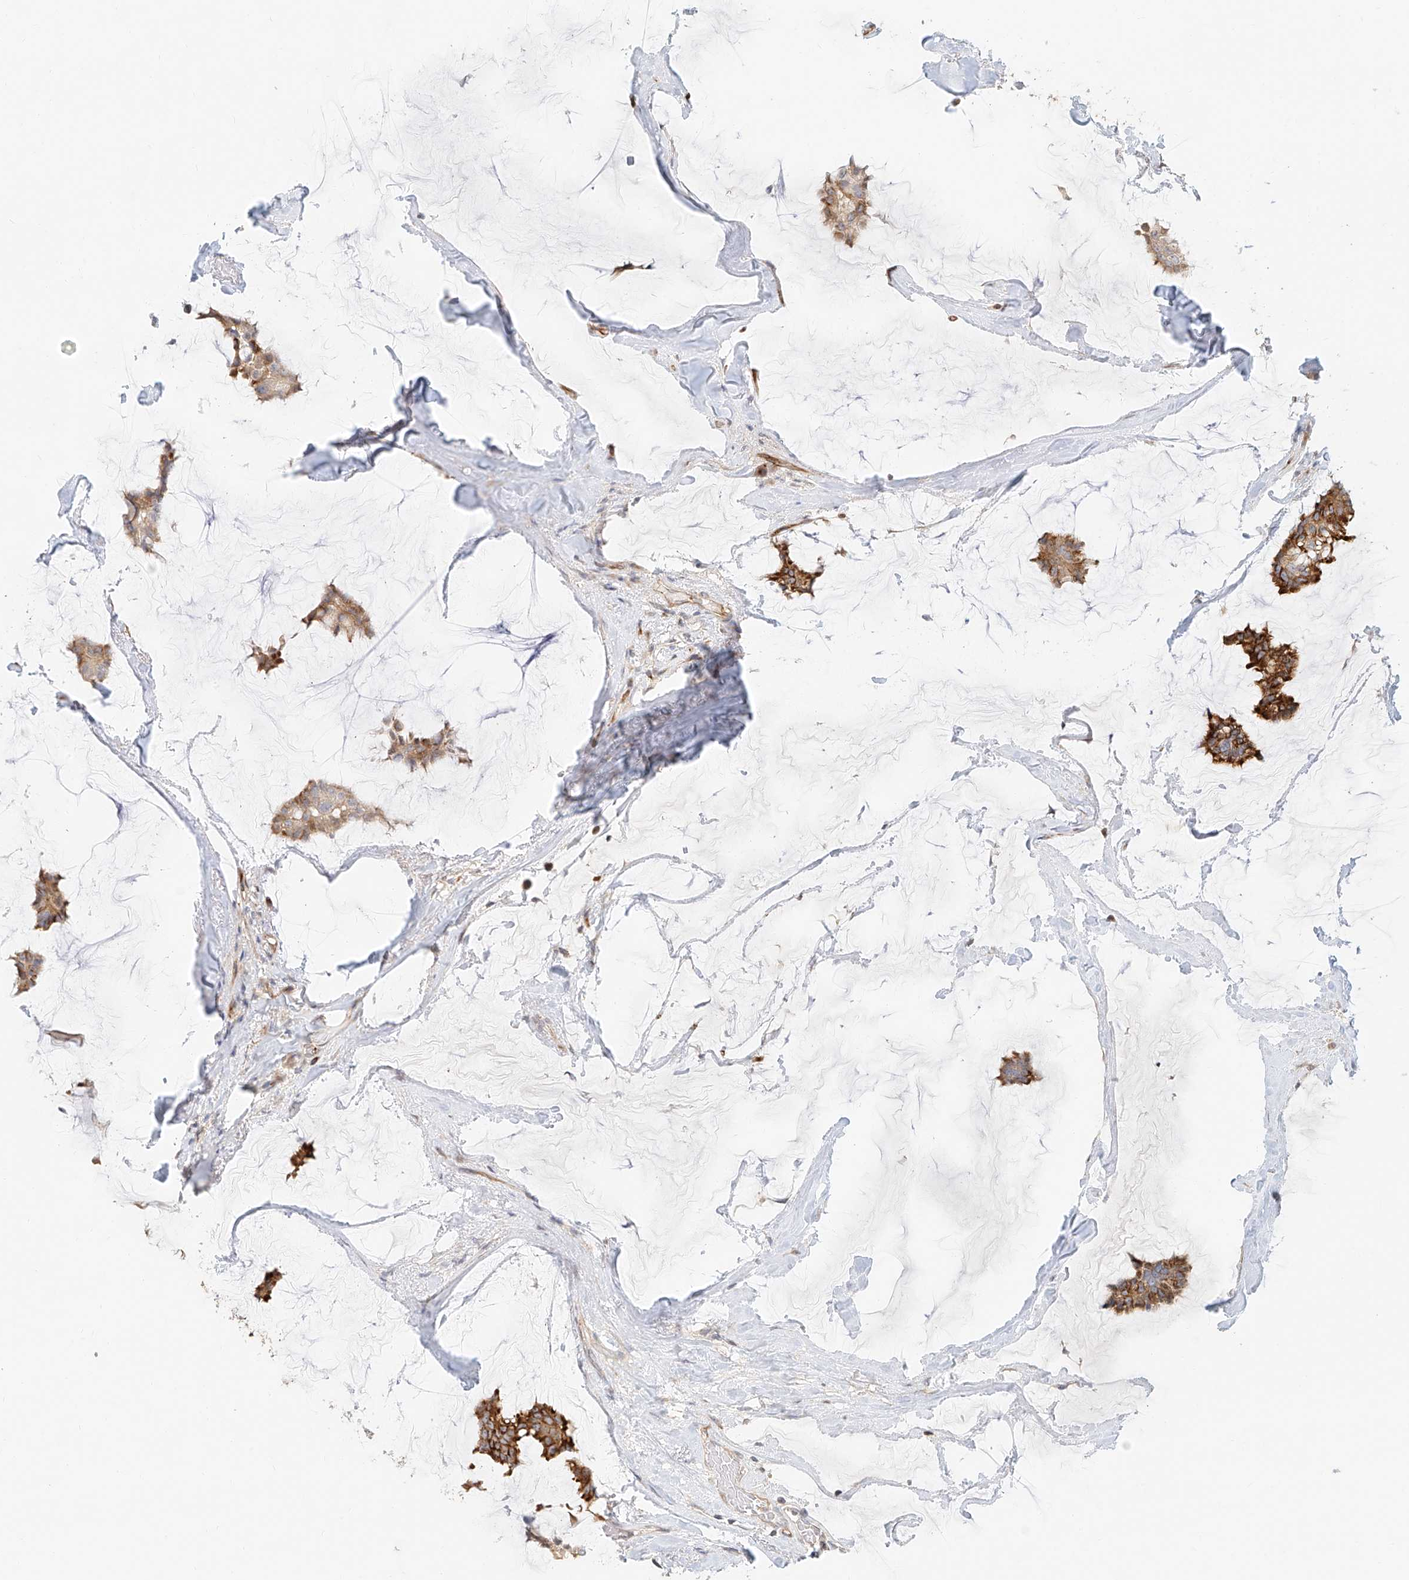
{"staining": {"intensity": "moderate", "quantity": "25%-75%", "location": "cytoplasmic/membranous"}, "tissue": "breast cancer", "cell_type": "Tumor cells", "image_type": "cancer", "snomed": [{"axis": "morphology", "description": "Duct carcinoma"}, {"axis": "topography", "description": "Breast"}], "caption": "Breast cancer (intraductal carcinoma) stained with a brown dye reveals moderate cytoplasmic/membranous positive expression in about 25%-75% of tumor cells.", "gene": "NAP1L1", "patient": {"sex": "female", "age": 93}}